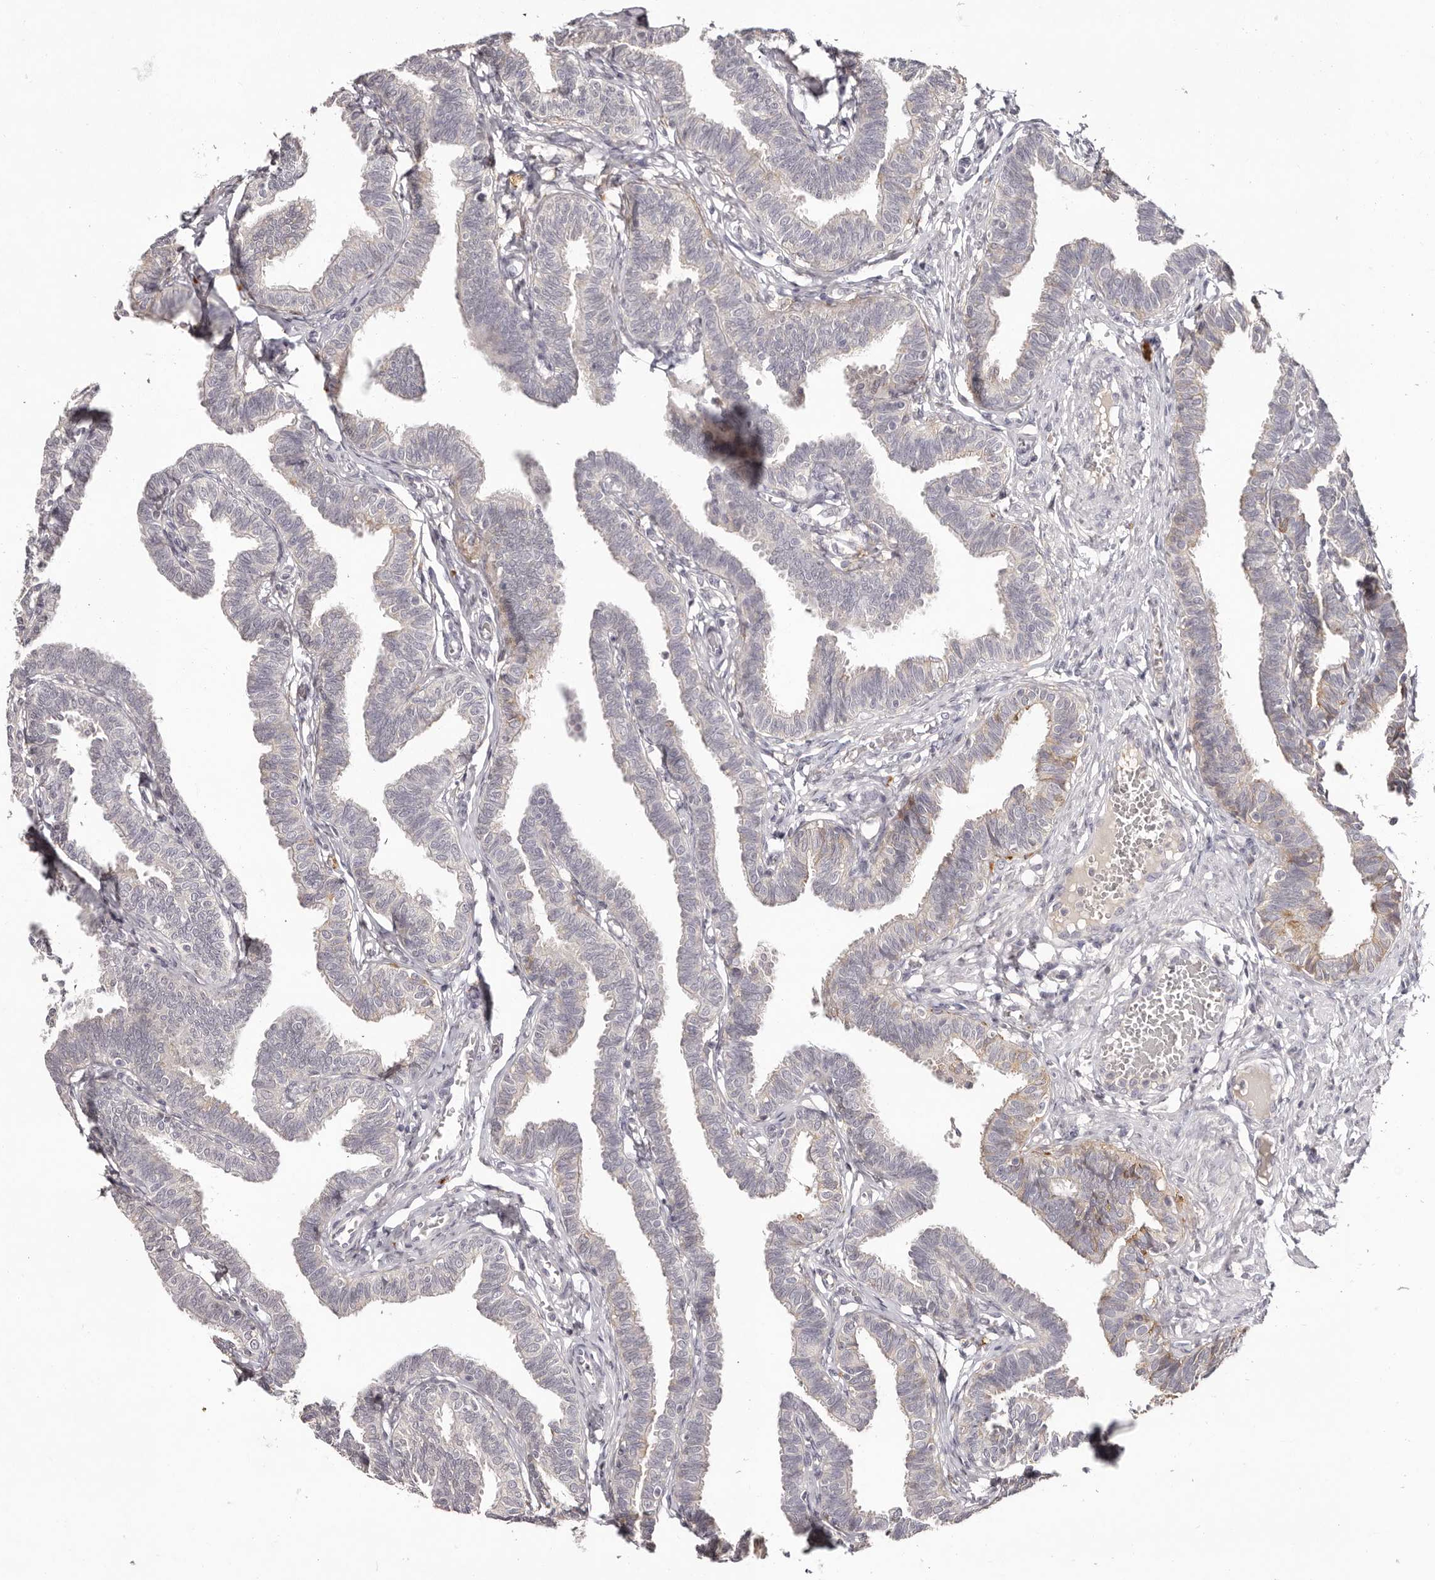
{"staining": {"intensity": "moderate", "quantity": "25%-75%", "location": "cytoplasmic/membranous"}, "tissue": "fallopian tube", "cell_type": "Glandular cells", "image_type": "normal", "snomed": [{"axis": "morphology", "description": "Normal tissue, NOS"}, {"axis": "topography", "description": "Fallopian tube"}, {"axis": "topography", "description": "Ovary"}], "caption": "Immunohistochemistry (DAB (3,3'-diaminobenzidine)) staining of unremarkable fallopian tube displays moderate cytoplasmic/membranous protein positivity in about 25%-75% of glandular cells.", "gene": "SCUBE2", "patient": {"sex": "female", "age": 23}}